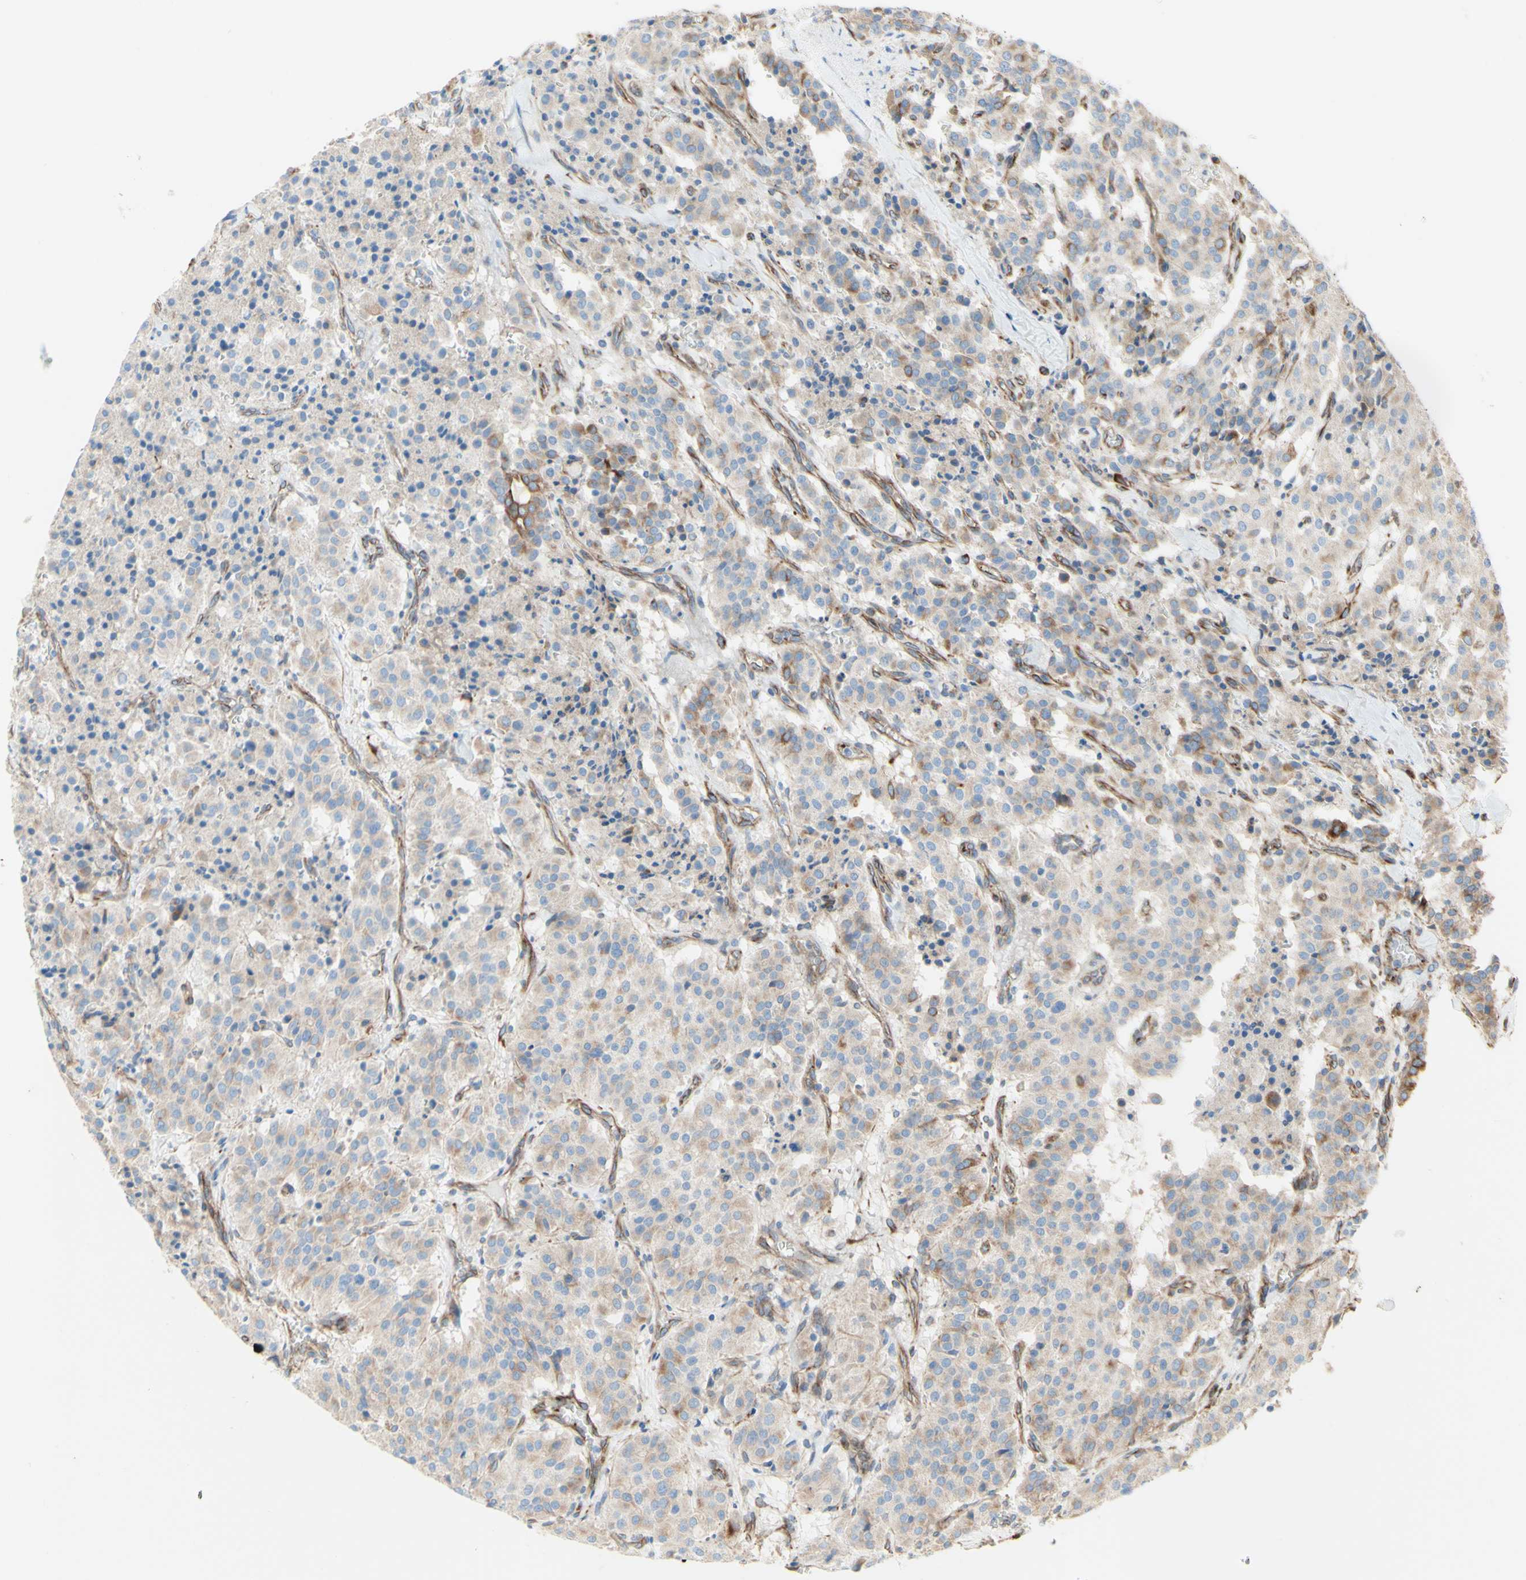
{"staining": {"intensity": "weak", "quantity": ">75%", "location": "cytoplasmic/membranous"}, "tissue": "carcinoid", "cell_type": "Tumor cells", "image_type": "cancer", "snomed": [{"axis": "morphology", "description": "Carcinoid, malignant, NOS"}, {"axis": "topography", "description": "Lung"}], "caption": "Tumor cells demonstrate low levels of weak cytoplasmic/membranous expression in approximately >75% of cells in carcinoid. The staining was performed using DAB to visualize the protein expression in brown, while the nuclei were stained in blue with hematoxylin (Magnification: 20x).", "gene": "ENDOD1", "patient": {"sex": "male", "age": 30}}